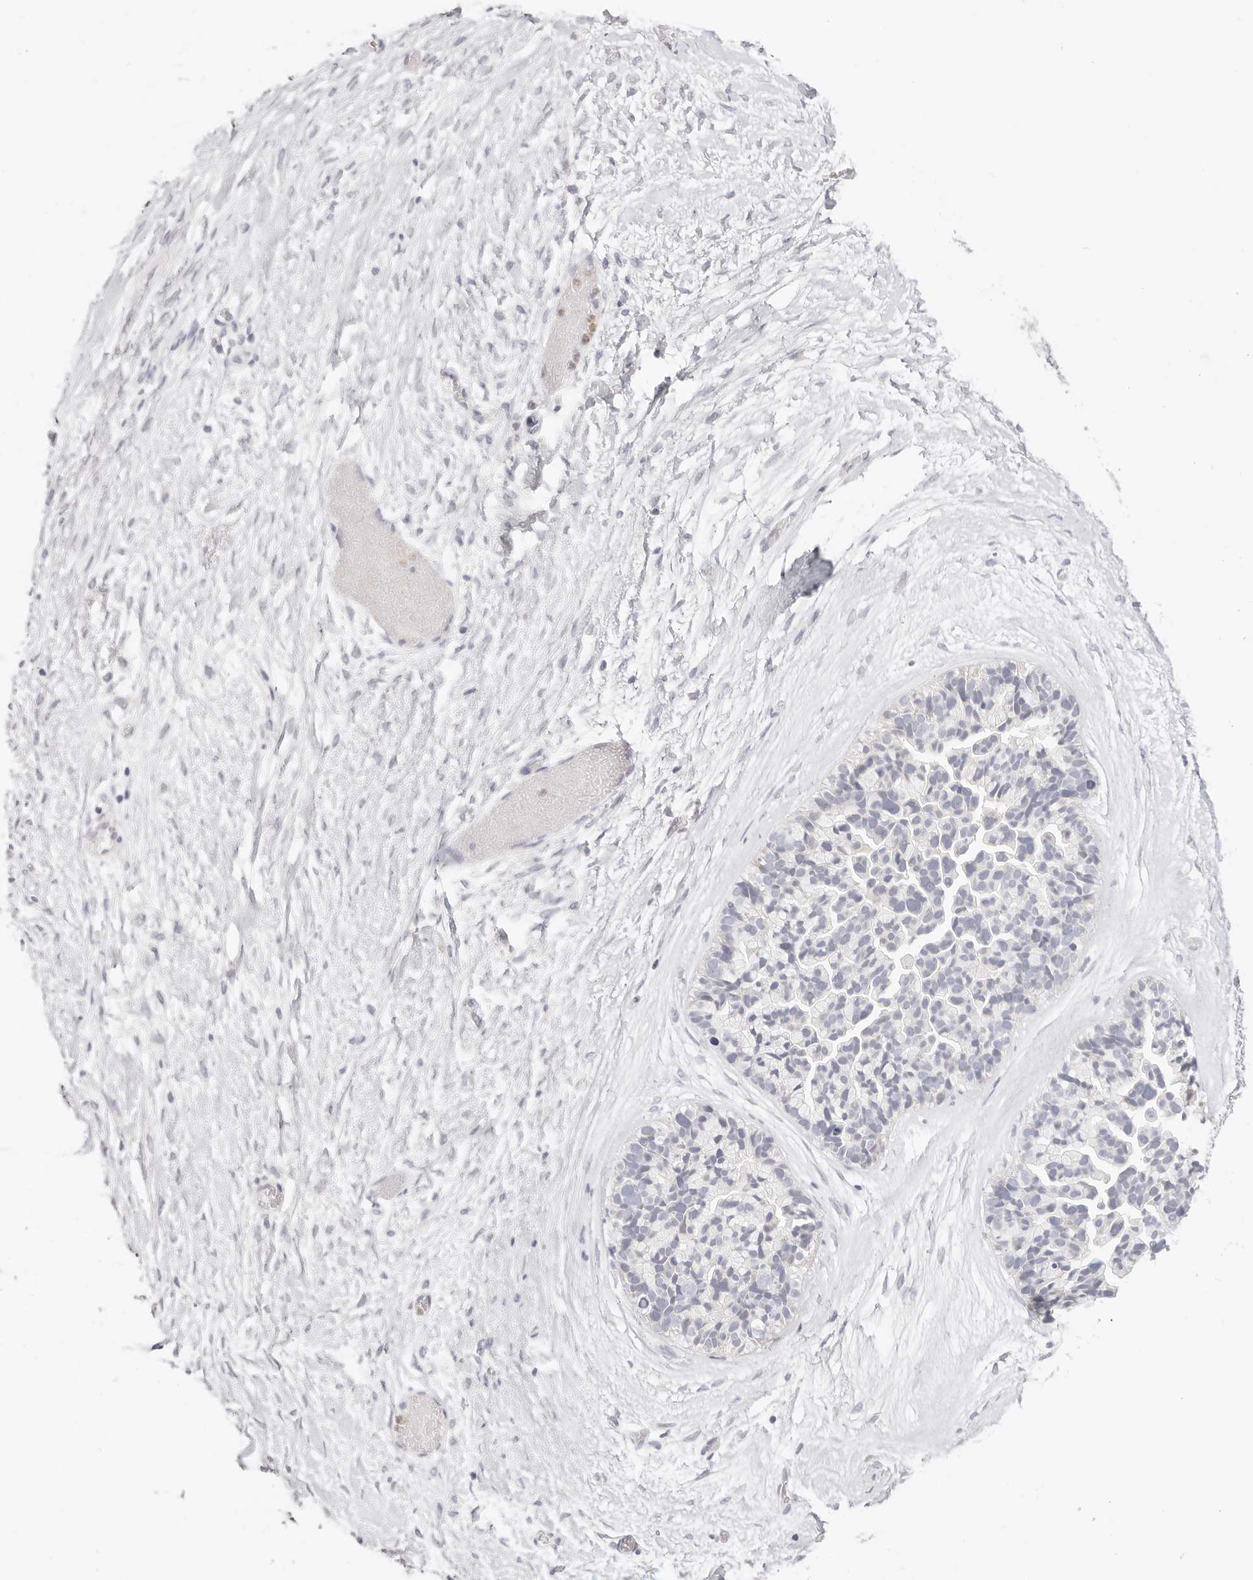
{"staining": {"intensity": "negative", "quantity": "none", "location": "none"}, "tissue": "ovarian cancer", "cell_type": "Tumor cells", "image_type": "cancer", "snomed": [{"axis": "morphology", "description": "Cystadenocarcinoma, serous, NOS"}, {"axis": "topography", "description": "Ovary"}], "caption": "Immunohistochemistry histopathology image of neoplastic tissue: ovarian serous cystadenocarcinoma stained with DAB exhibits no significant protein expression in tumor cells.", "gene": "ASCL1", "patient": {"sex": "female", "age": 56}}